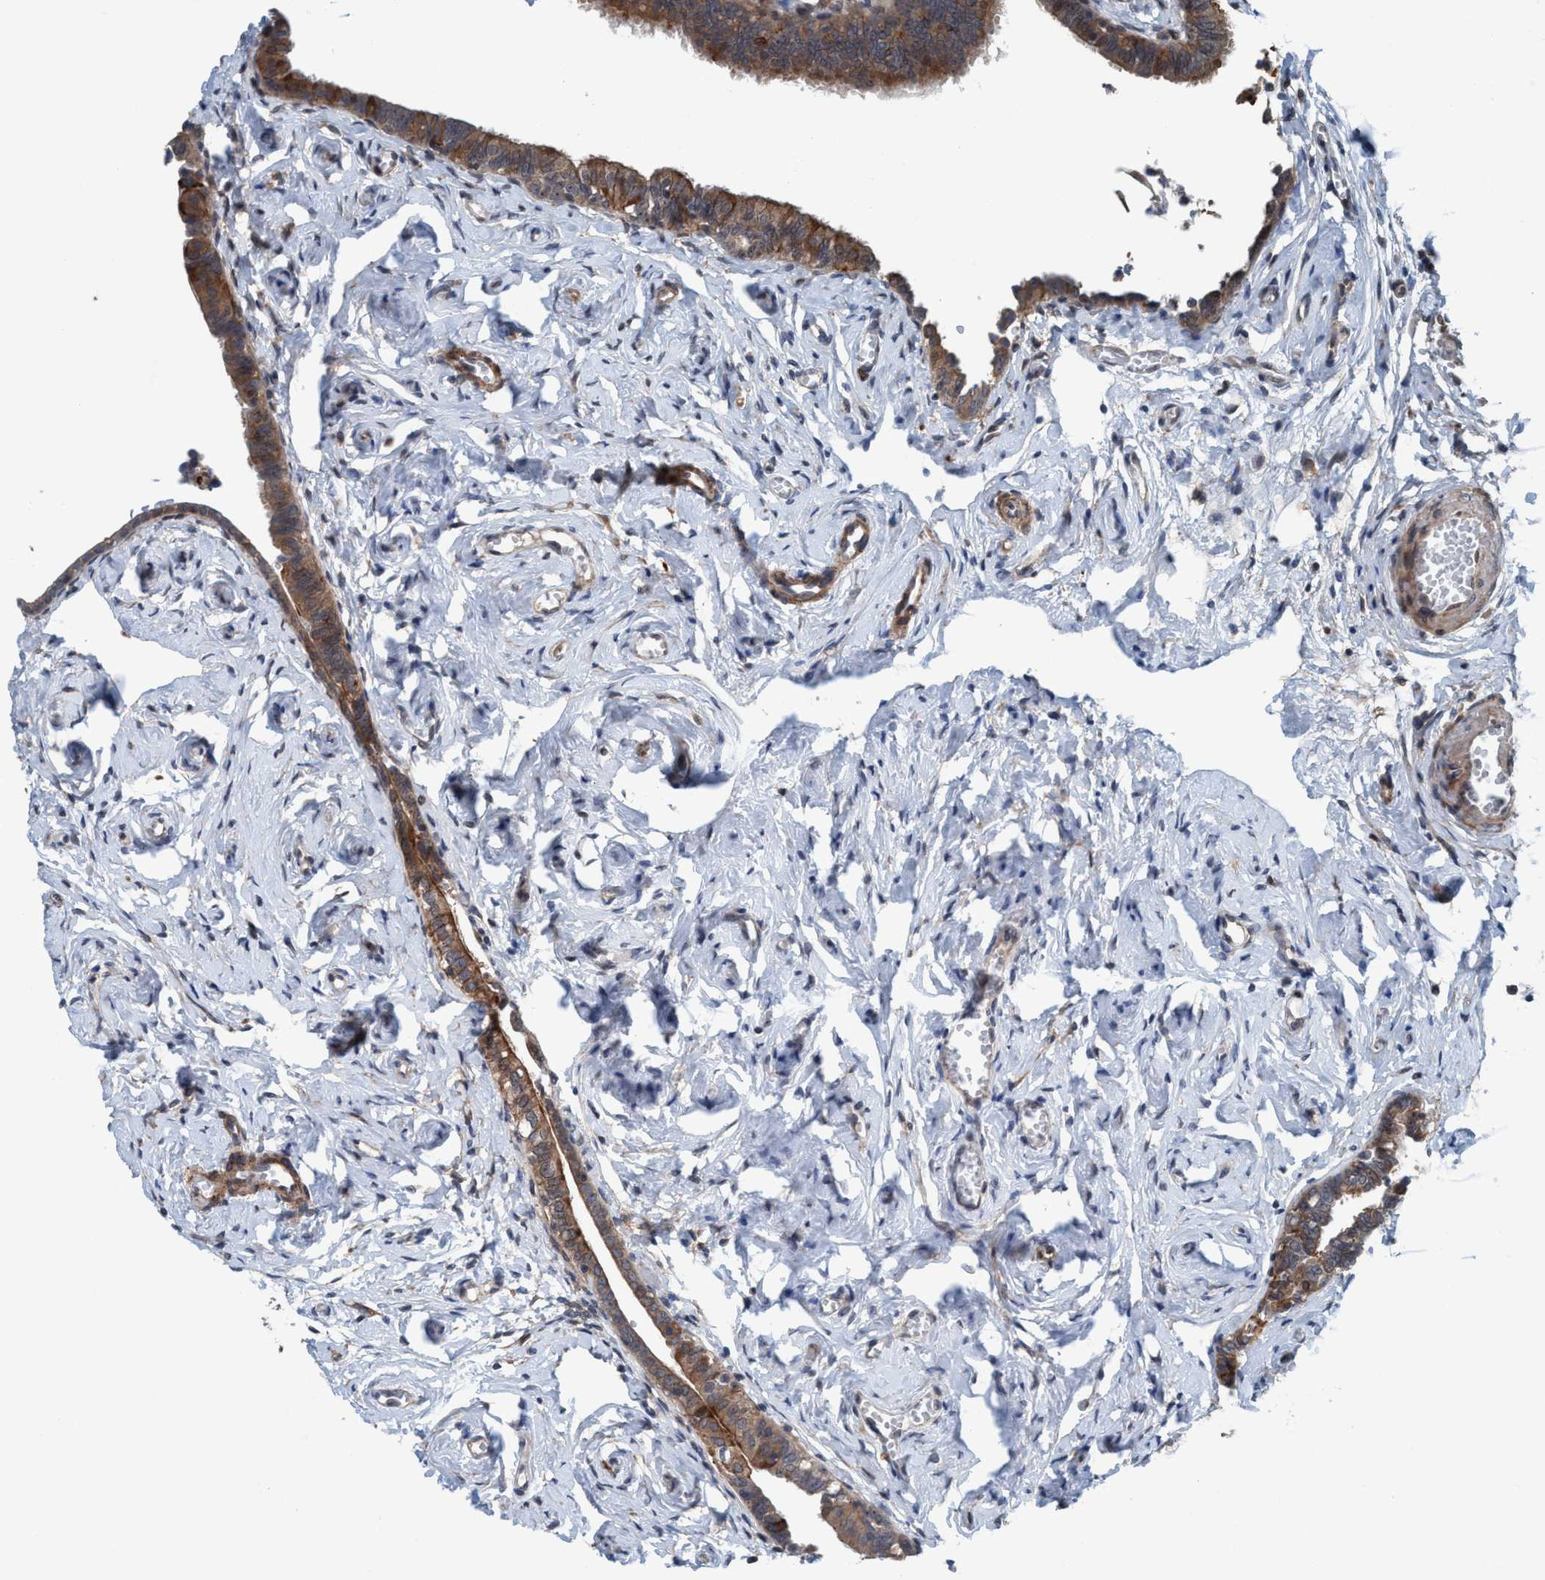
{"staining": {"intensity": "moderate", "quantity": ">75%", "location": "cytoplasmic/membranous"}, "tissue": "fallopian tube", "cell_type": "Glandular cells", "image_type": "normal", "snomed": [{"axis": "morphology", "description": "Normal tissue, NOS"}, {"axis": "topography", "description": "Fallopian tube"}], "caption": "Protein staining shows moderate cytoplasmic/membranous staining in about >75% of glandular cells in benign fallopian tube.", "gene": "NISCH", "patient": {"sex": "female", "age": 71}}